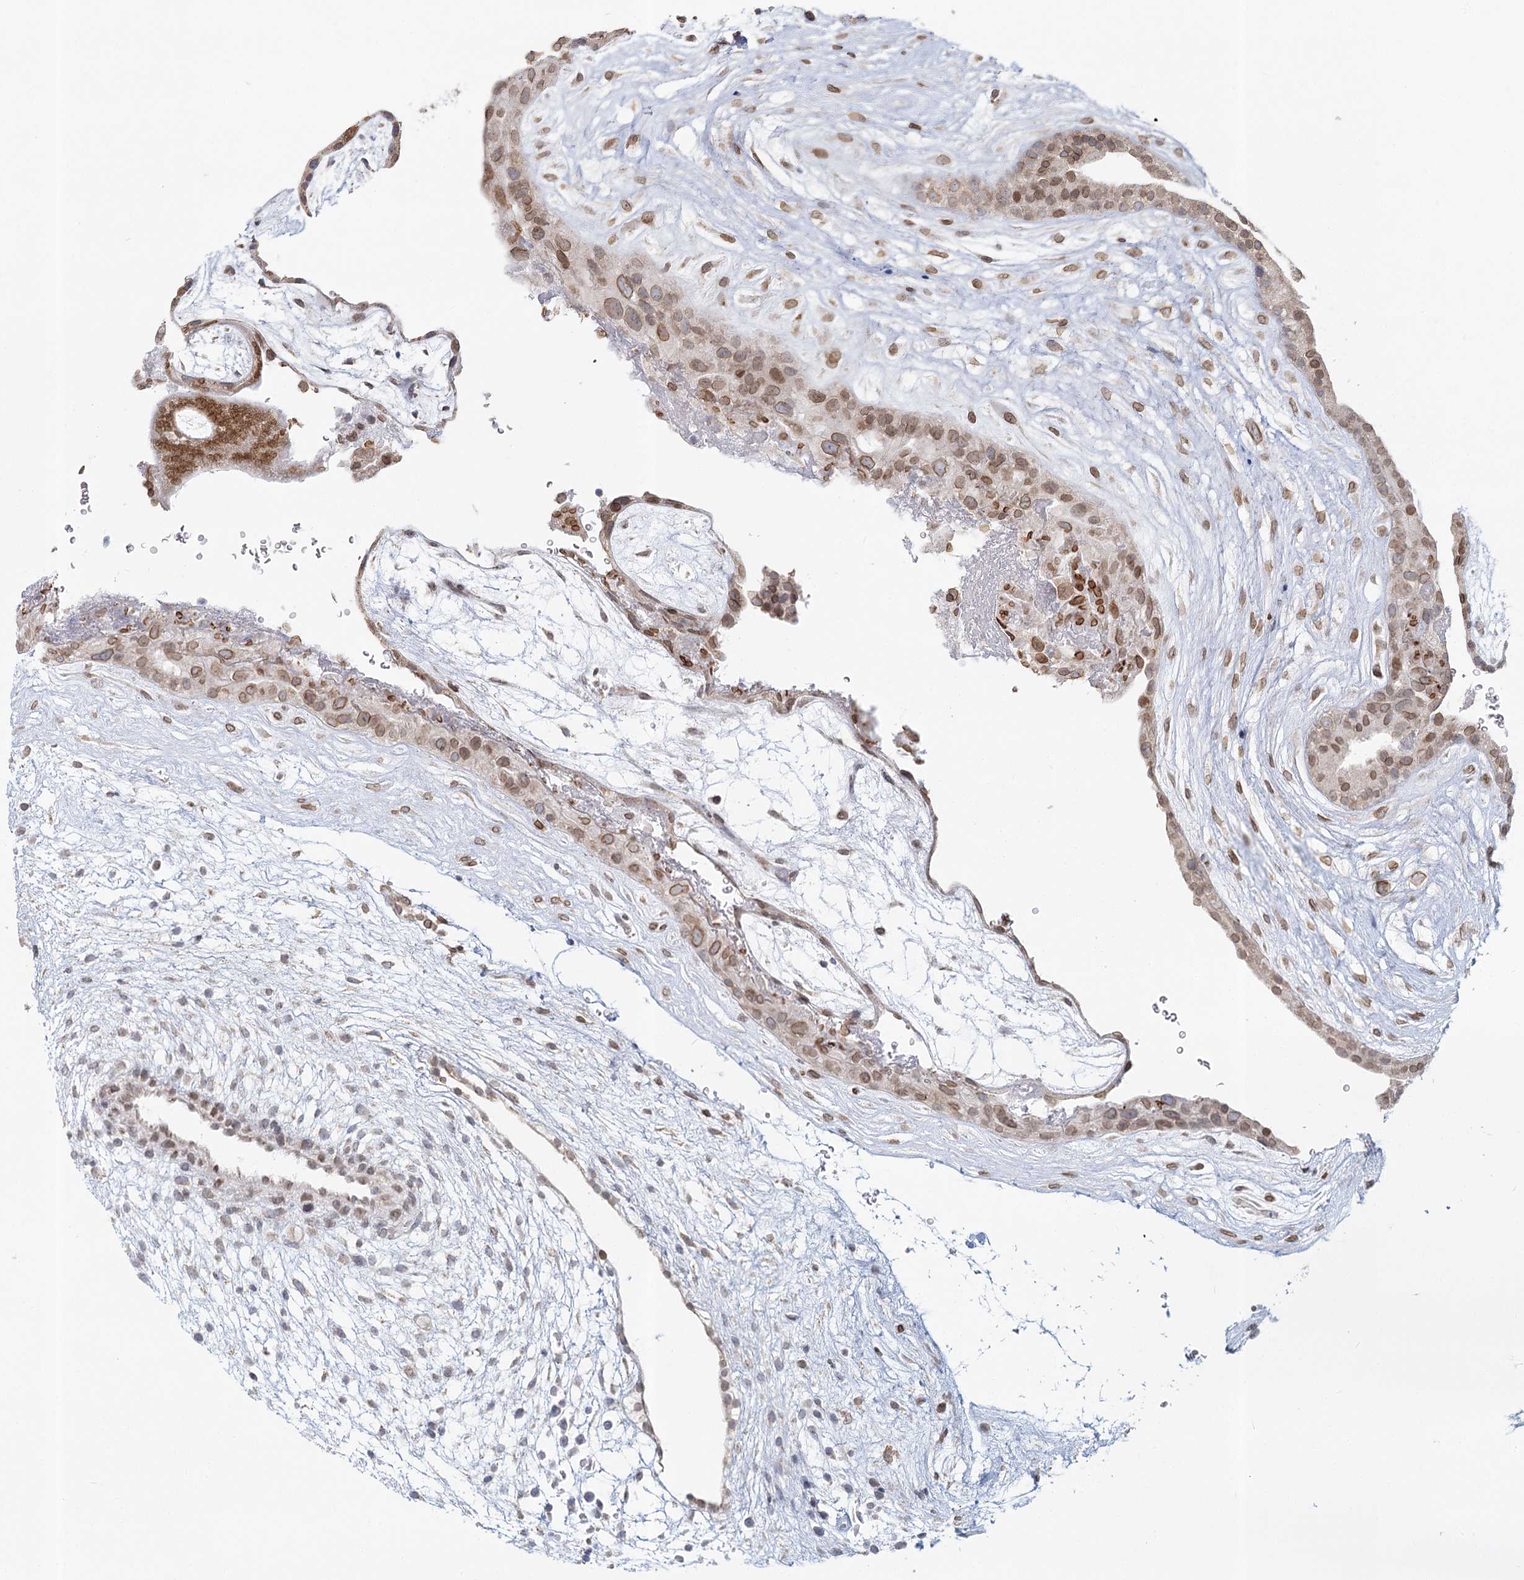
{"staining": {"intensity": "moderate", "quantity": "25%-75%", "location": "cytoplasmic/membranous,nuclear"}, "tissue": "placenta", "cell_type": "Trophoblastic cells", "image_type": "normal", "snomed": [{"axis": "morphology", "description": "Normal tissue, NOS"}, {"axis": "topography", "description": "Placenta"}], "caption": "A brown stain shows moderate cytoplasmic/membranous,nuclear expression of a protein in trophoblastic cells of unremarkable human placenta. The protein of interest is shown in brown color, while the nuclei are stained blue.", "gene": "VWA5A", "patient": {"sex": "female", "age": 19}}